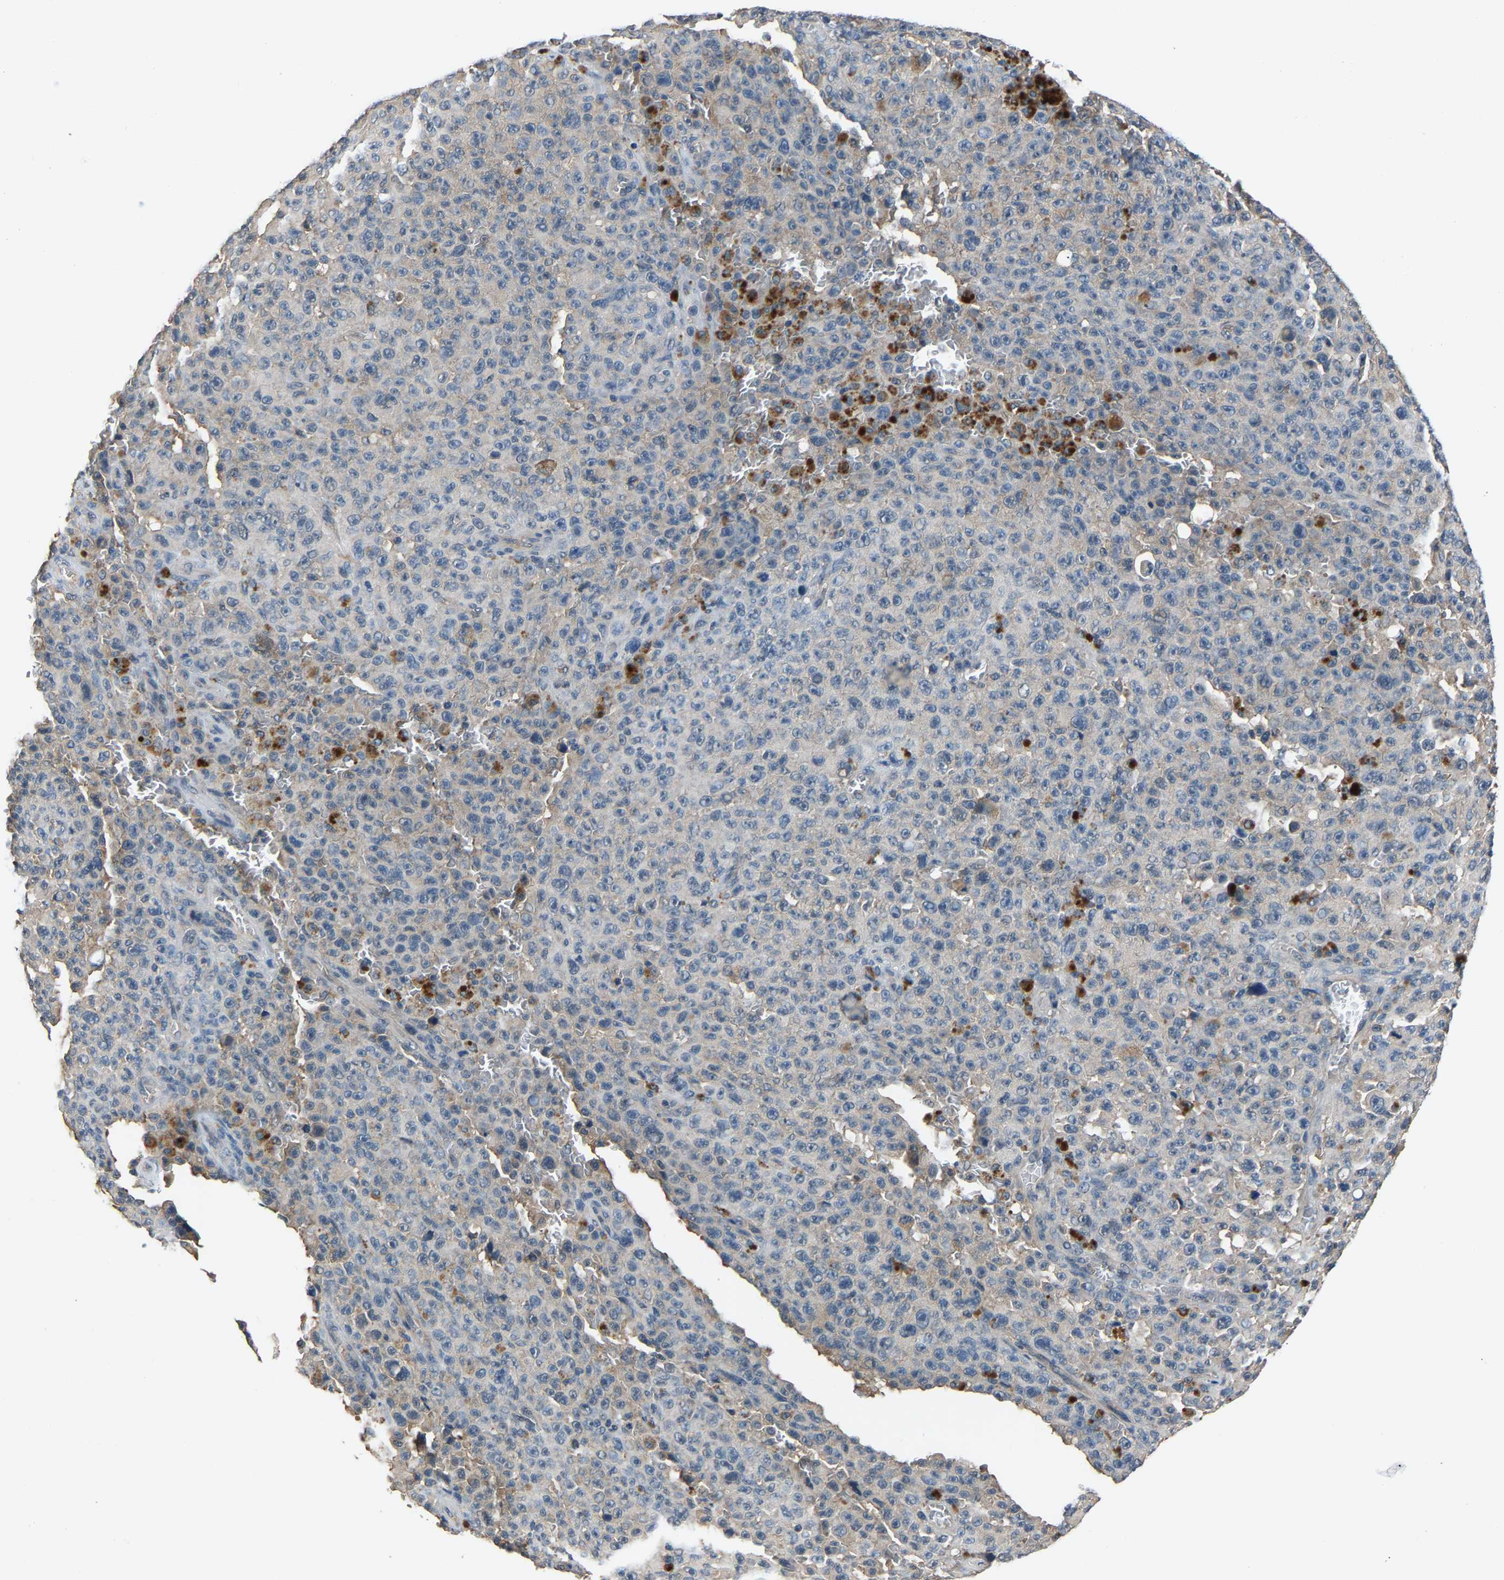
{"staining": {"intensity": "negative", "quantity": "none", "location": "none"}, "tissue": "melanoma", "cell_type": "Tumor cells", "image_type": "cancer", "snomed": [{"axis": "morphology", "description": "Malignant melanoma, NOS"}, {"axis": "topography", "description": "Skin"}], "caption": "Immunohistochemistry of human melanoma exhibits no staining in tumor cells.", "gene": "ABCC9", "patient": {"sex": "female", "age": 82}}